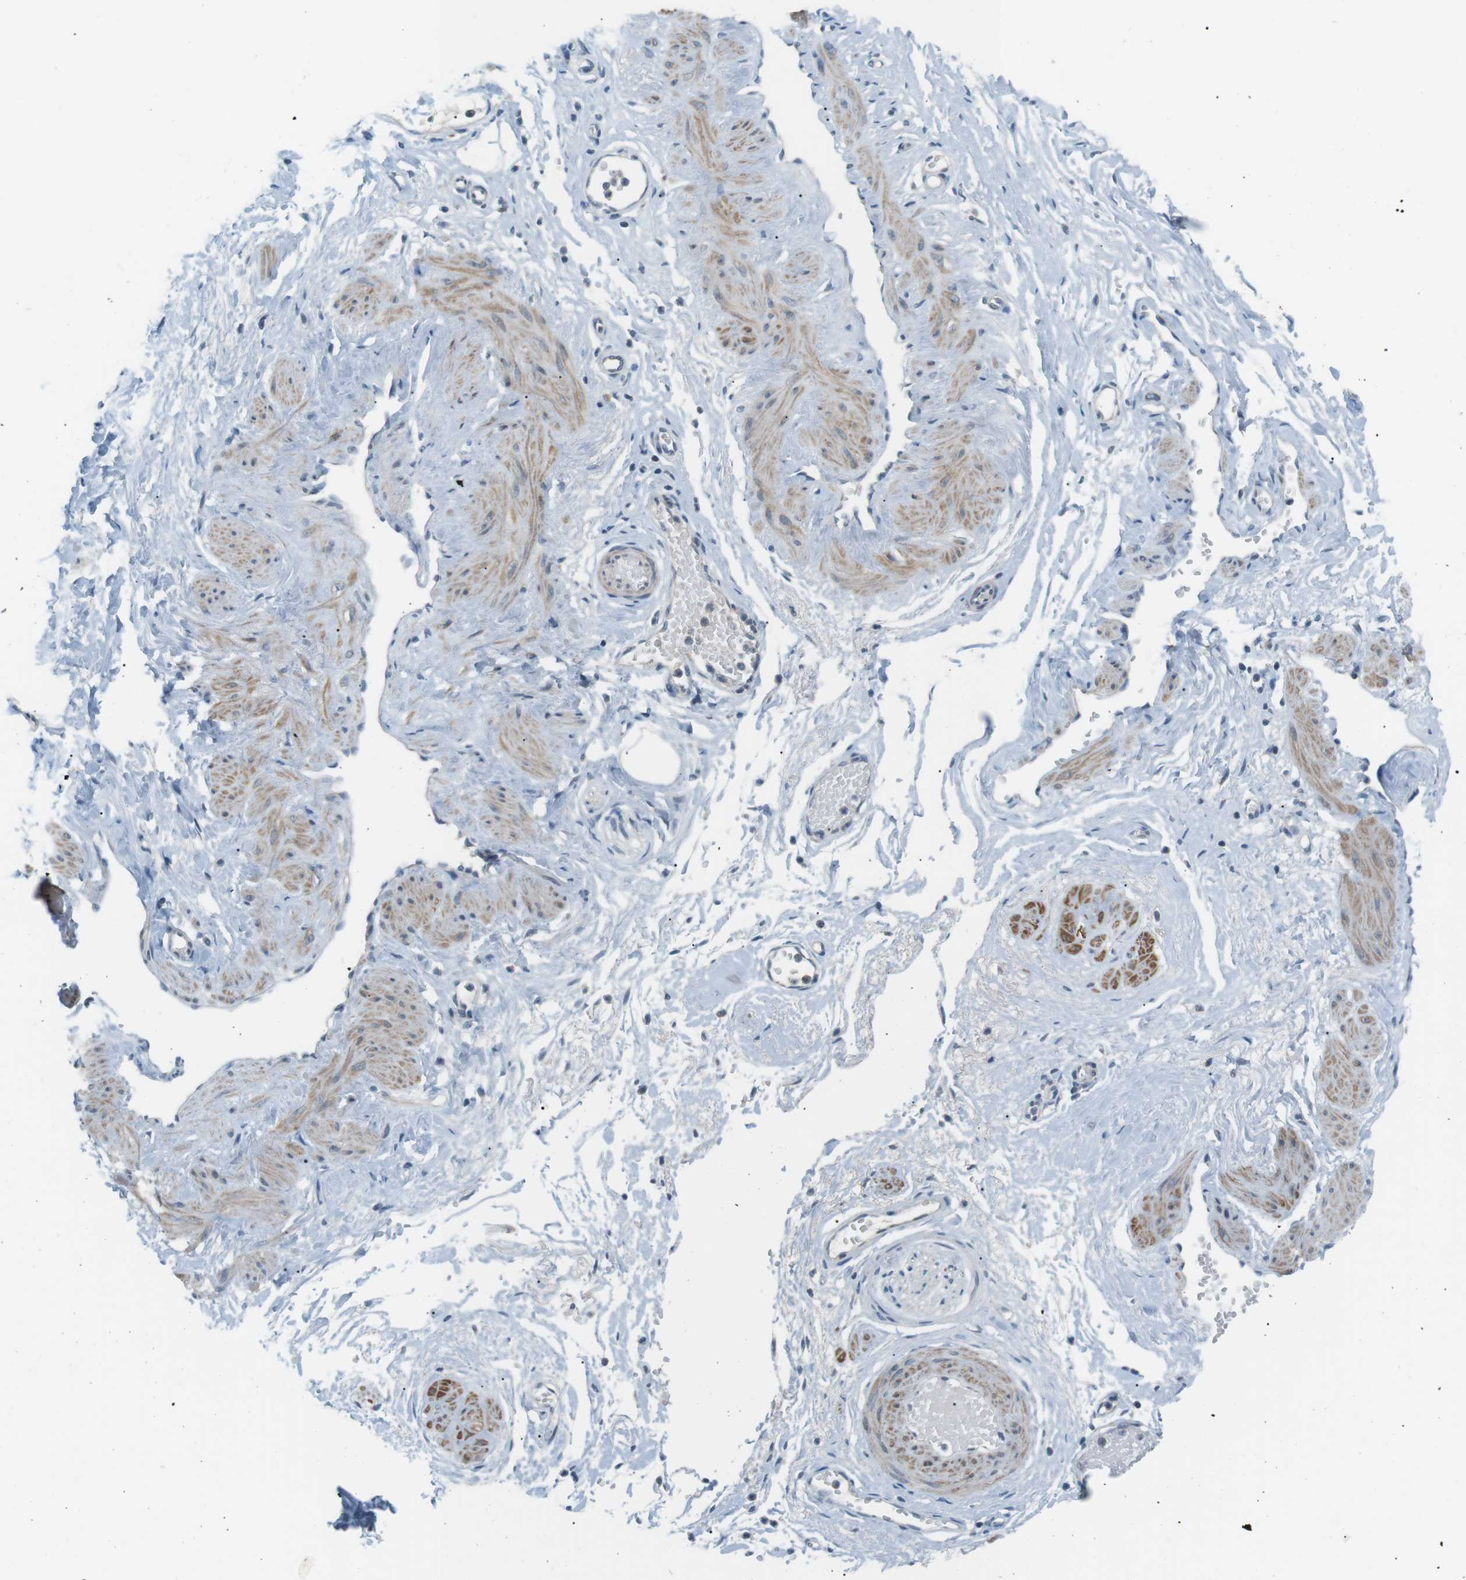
{"staining": {"intensity": "negative", "quantity": "none", "location": "none"}, "tissue": "adipose tissue", "cell_type": "Adipocytes", "image_type": "normal", "snomed": [{"axis": "morphology", "description": "Normal tissue, NOS"}, {"axis": "topography", "description": "Soft tissue"}, {"axis": "topography", "description": "Vascular tissue"}], "caption": "Immunohistochemistry (IHC) image of unremarkable adipose tissue: human adipose tissue stained with DAB displays no significant protein staining in adipocytes.", "gene": "RTN3", "patient": {"sex": "female", "age": 35}}